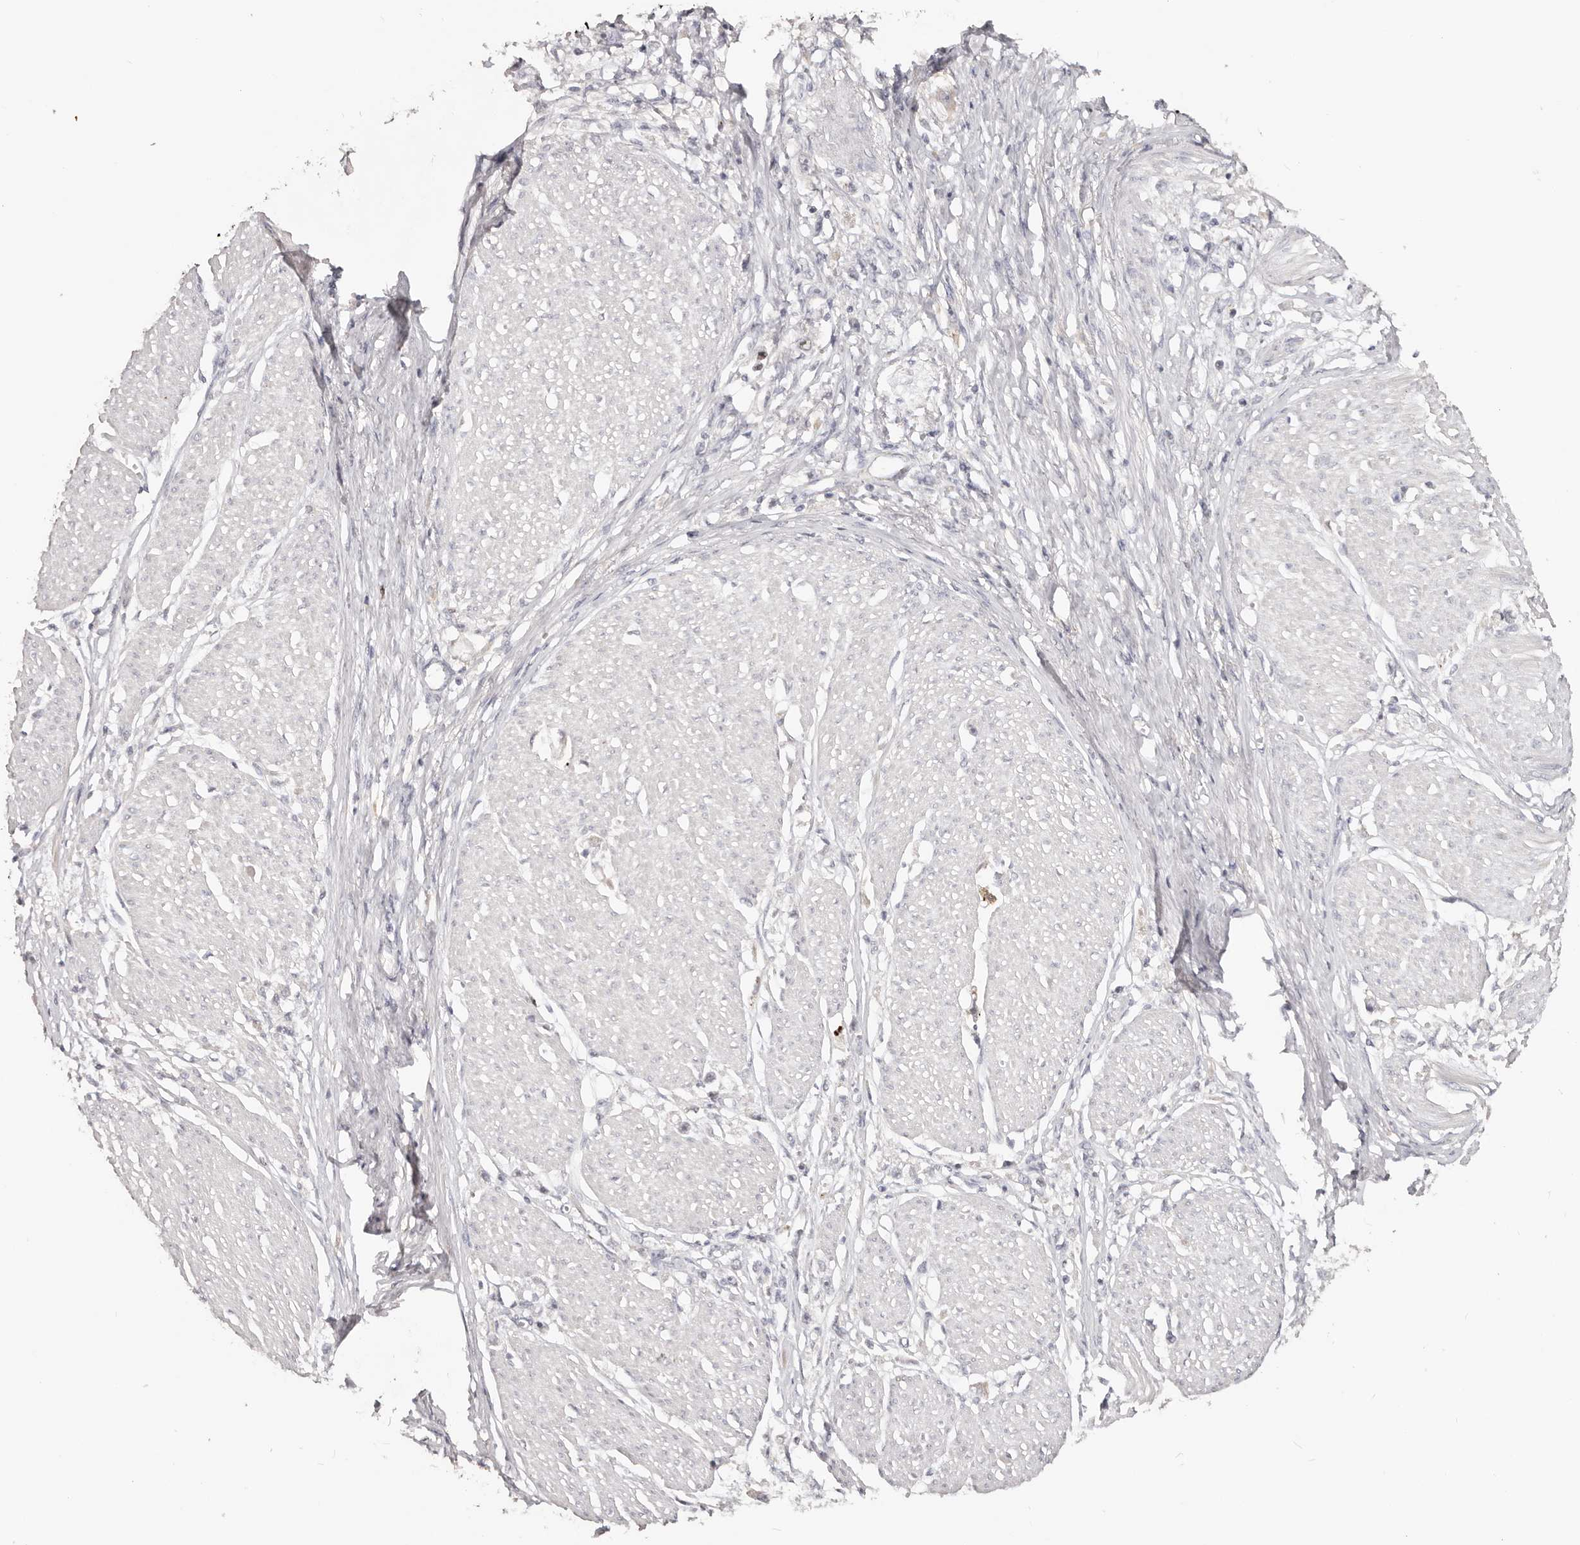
{"staining": {"intensity": "moderate", "quantity": "<25%", "location": "nuclear"}, "tissue": "stomach cancer", "cell_type": "Tumor cells", "image_type": "cancer", "snomed": [{"axis": "morphology", "description": "Adenocarcinoma, NOS"}, {"axis": "topography", "description": "Stomach"}], "caption": "Stomach adenocarcinoma stained with a brown dye displays moderate nuclear positive expression in about <25% of tumor cells.", "gene": "CCDC190", "patient": {"sex": "female", "age": 59}}